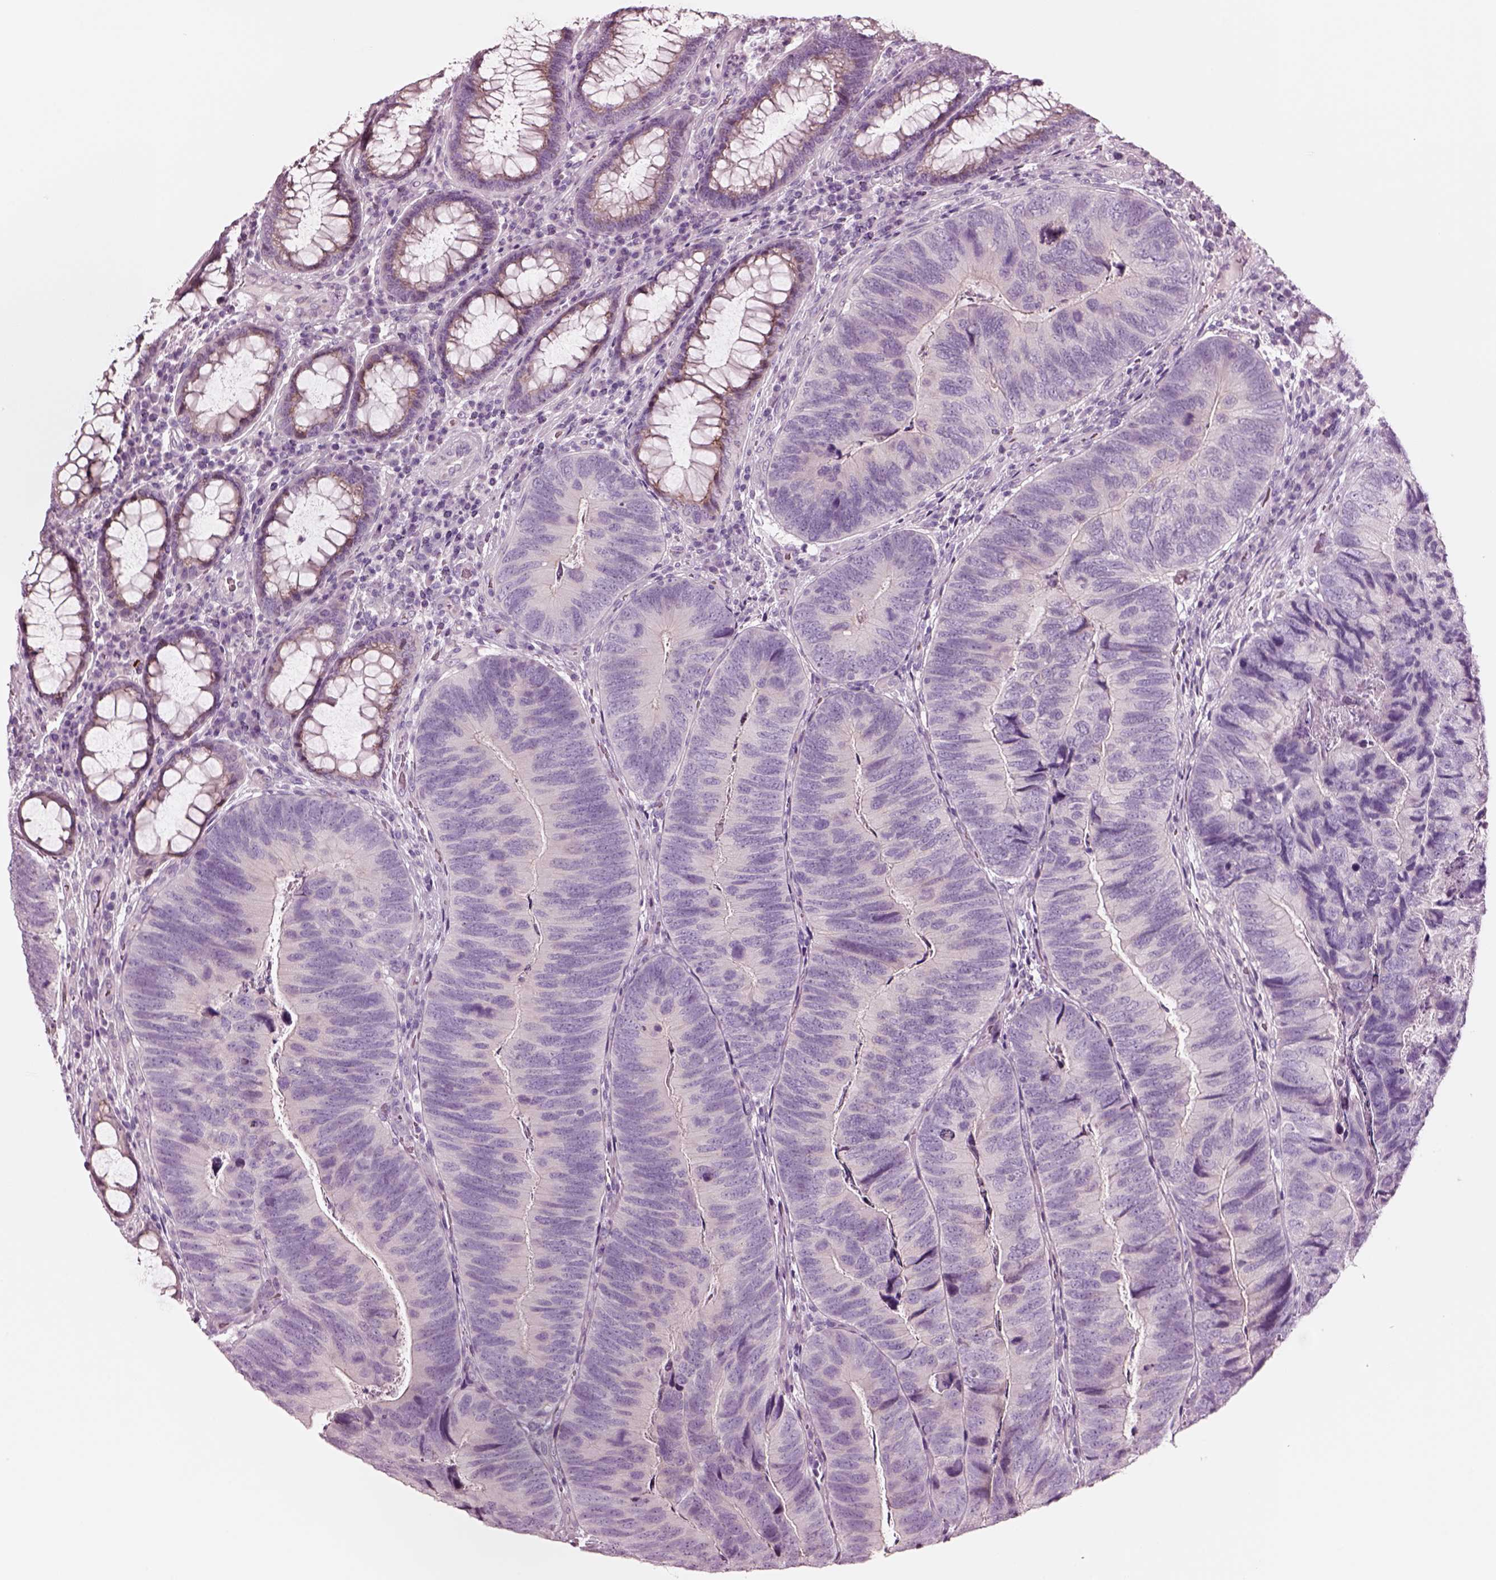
{"staining": {"intensity": "negative", "quantity": "none", "location": "none"}, "tissue": "colorectal cancer", "cell_type": "Tumor cells", "image_type": "cancer", "snomed": [{"axis": "morphology", "description": "Adenocarcinoma, NOS"}, {"axis": "topography", "description": "Colon"}], "caption": "Tumor cells are negative for brown protein staining in colorectal adenocarcinoma. (Brightfield microscopy of DAB immunohistochemistry at high magnification).", "gene": "NMRK2", "patient": {"sex": "female", "age": 67}}